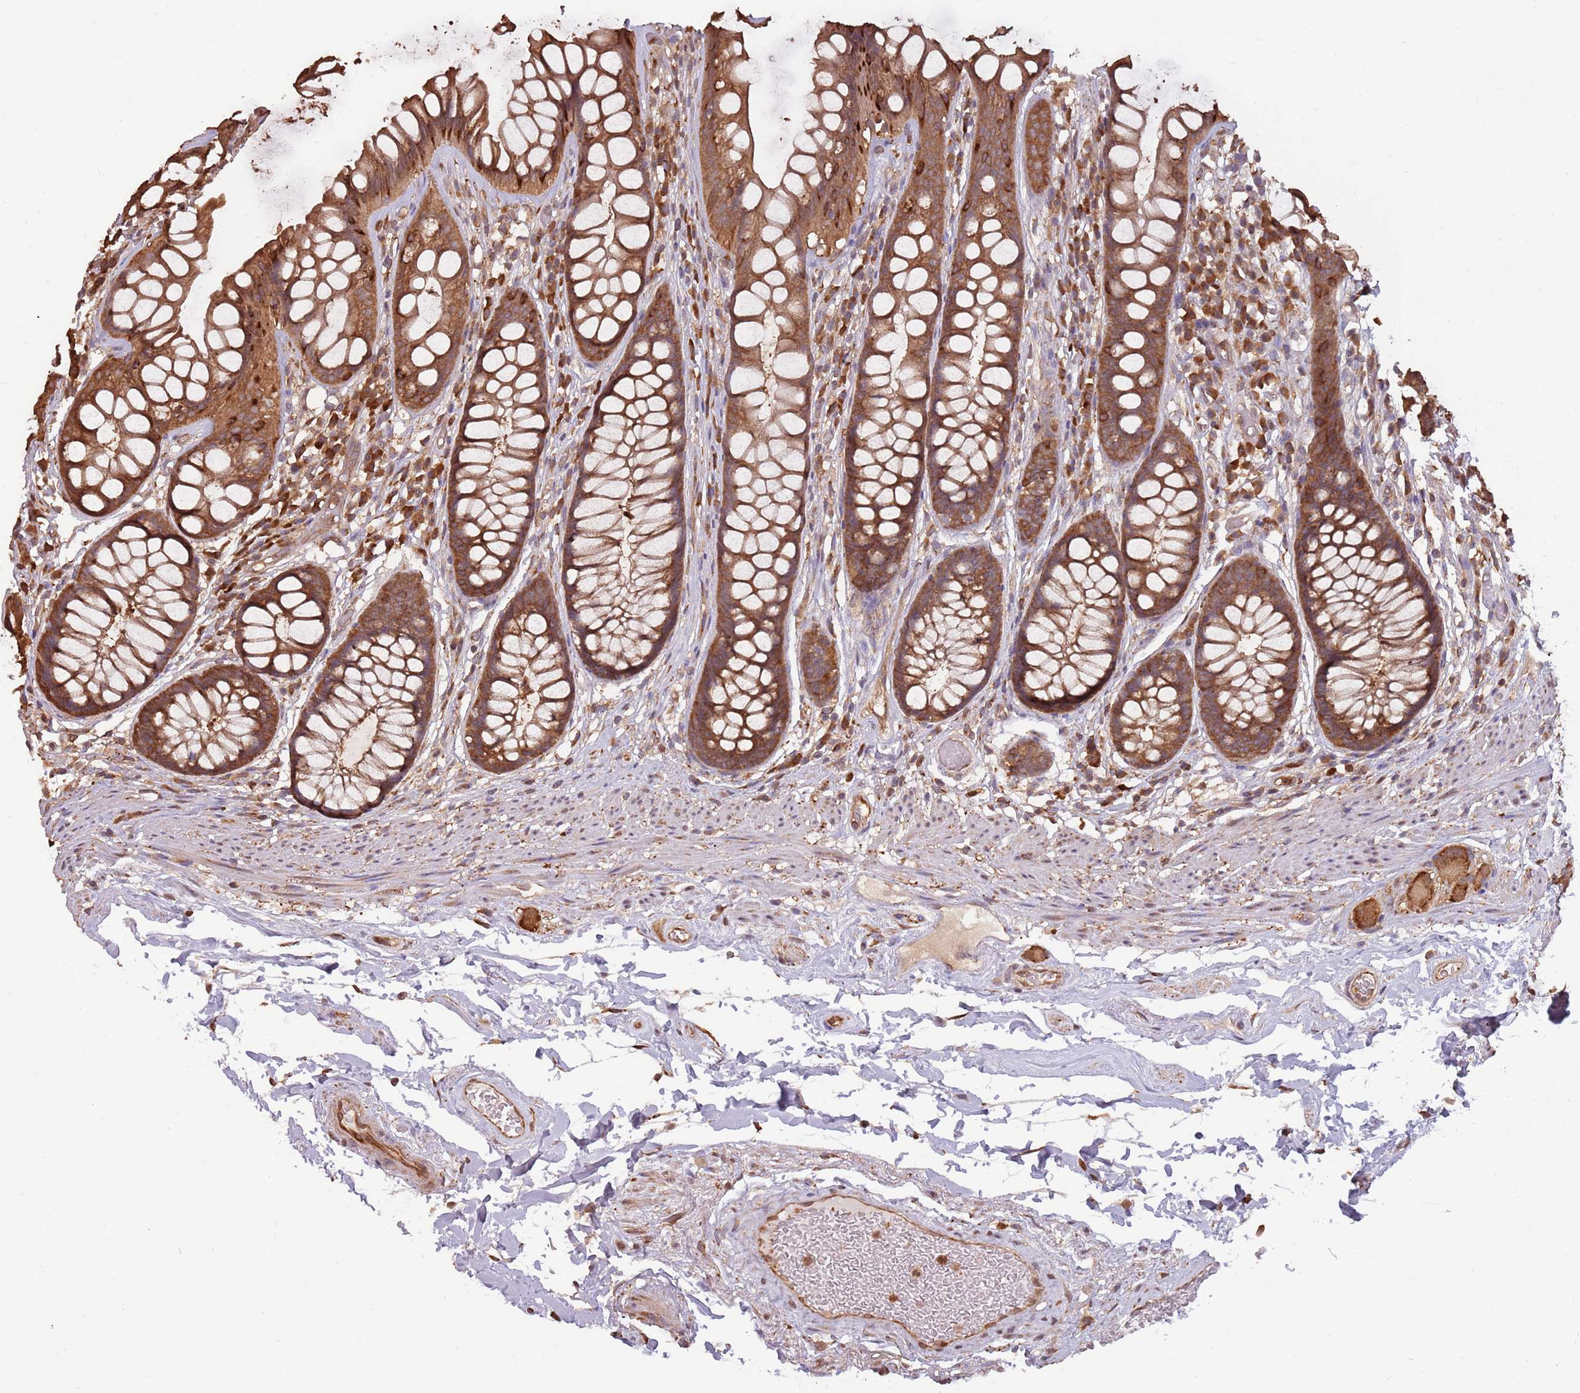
{"staining": {"intensity": "strong", "quantity": ">75%", "location": "cytoplasmic/membranous"}, "tissue": "rectum", "cell_type": "Glandular cells", "image_type": "normal", "snomed": [{"axis": "morphology", "description": "Normal tissue, NOS"}, {"axis": "topography", "description": "Rectum"}], "caption": "Brown immunohistochemical staining in normal rectum shows strong cytoplasmic/membranous expression in about >75% of glandular cells. (DAB IHC with brightfield microscopy, high magnification).", "gene": "COG4", "patient": {"sex": "male", "age": 74}}